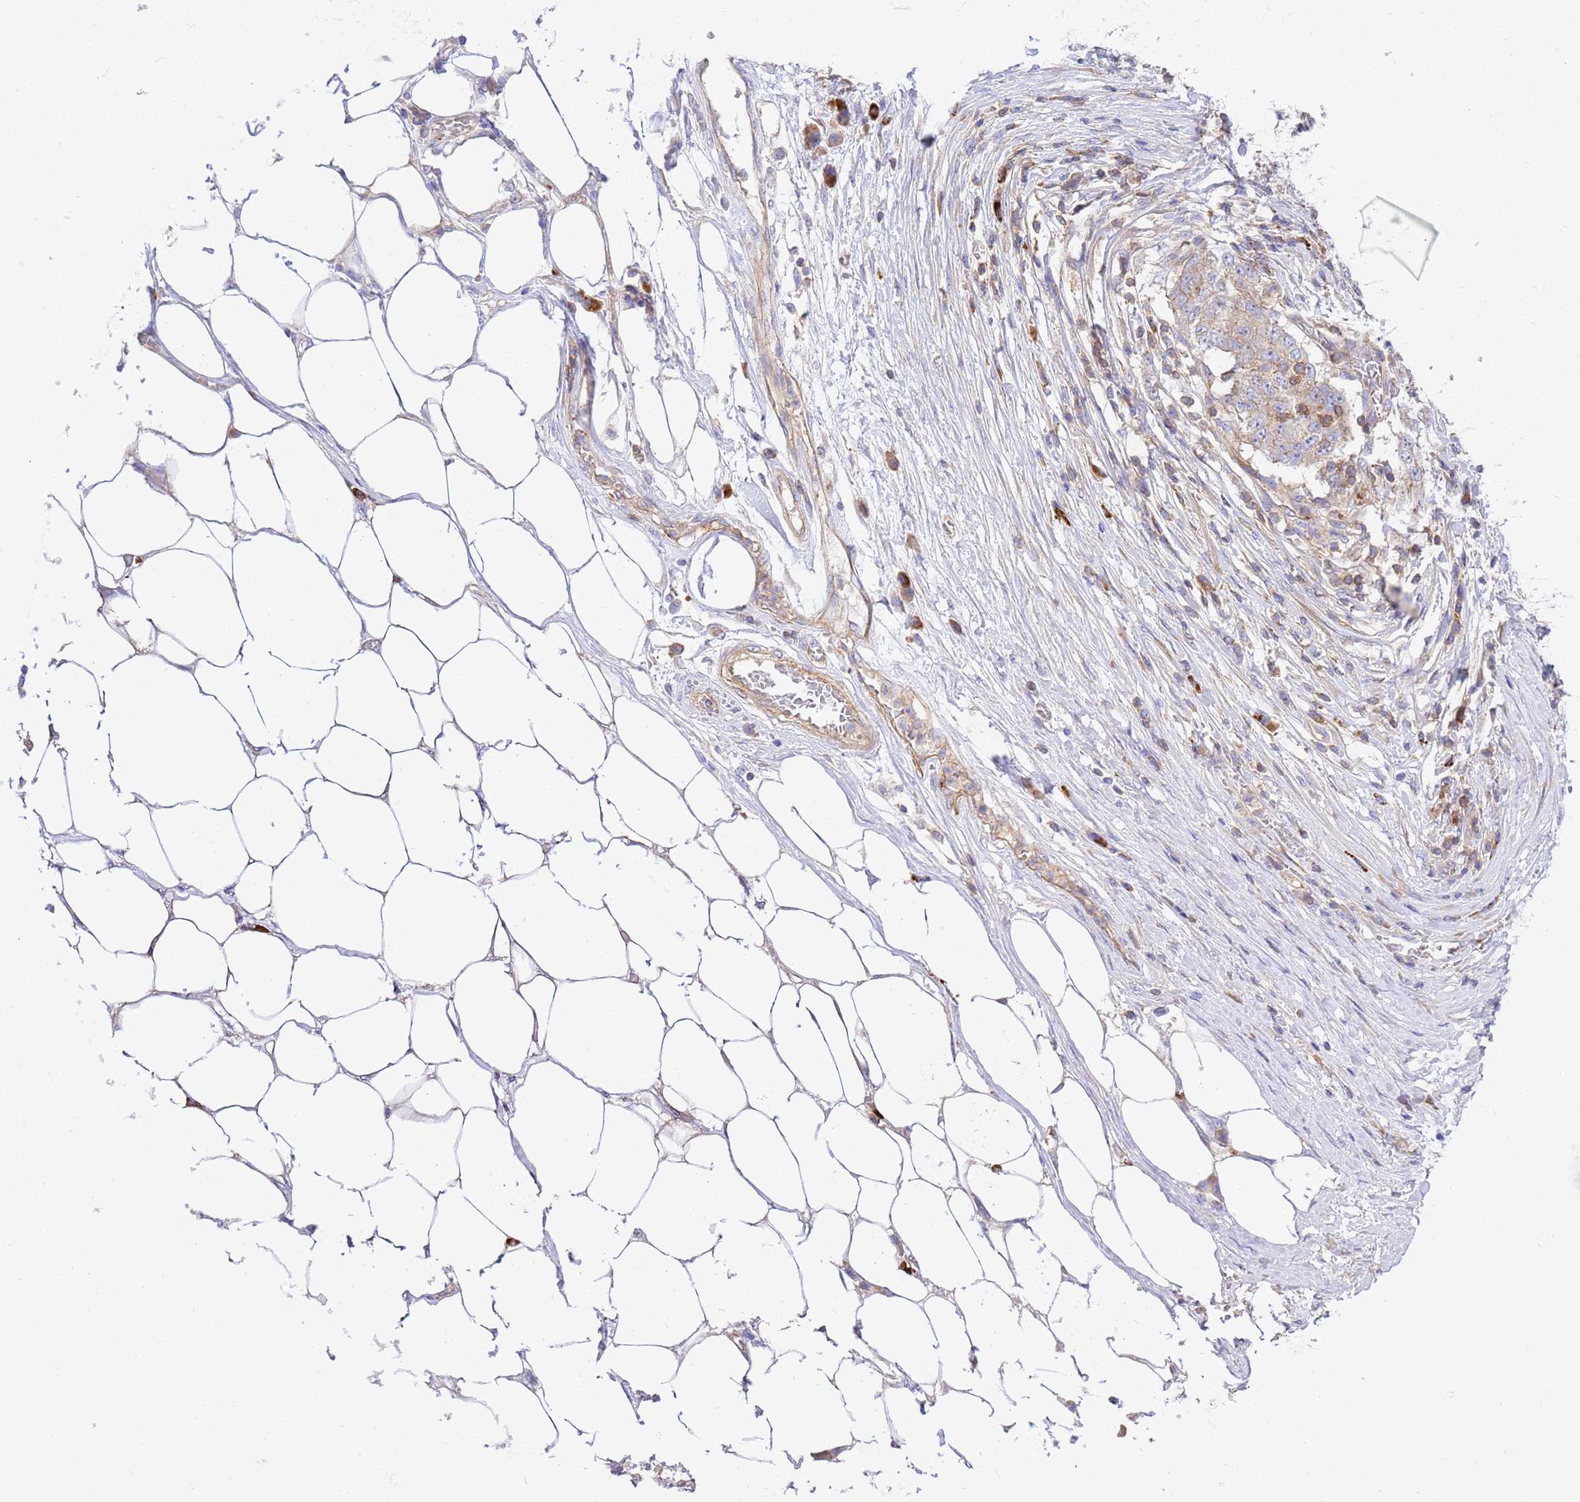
{"staining": {"intensity": "moderate", "quantity": "<25%", "location": "cytoplasmic/membranous"}, "tissue": "stomach cancer", "cell_type": "Tumor cells", "image_type": "cancer", "snomed": [{"axis": "morphology", "description": "Adenocarcinoma, NOS"}, {"axis": "topography", "description": "Stomach"}], "caption": "The micrograph displays staining of adenocarcinoma (stomach), revealing moderate cytoplasmic/membranous protein expression (brown color) within tumor cells.", "gene": "EFCAB8", "patient": {"sex": "male", "age": 59}}